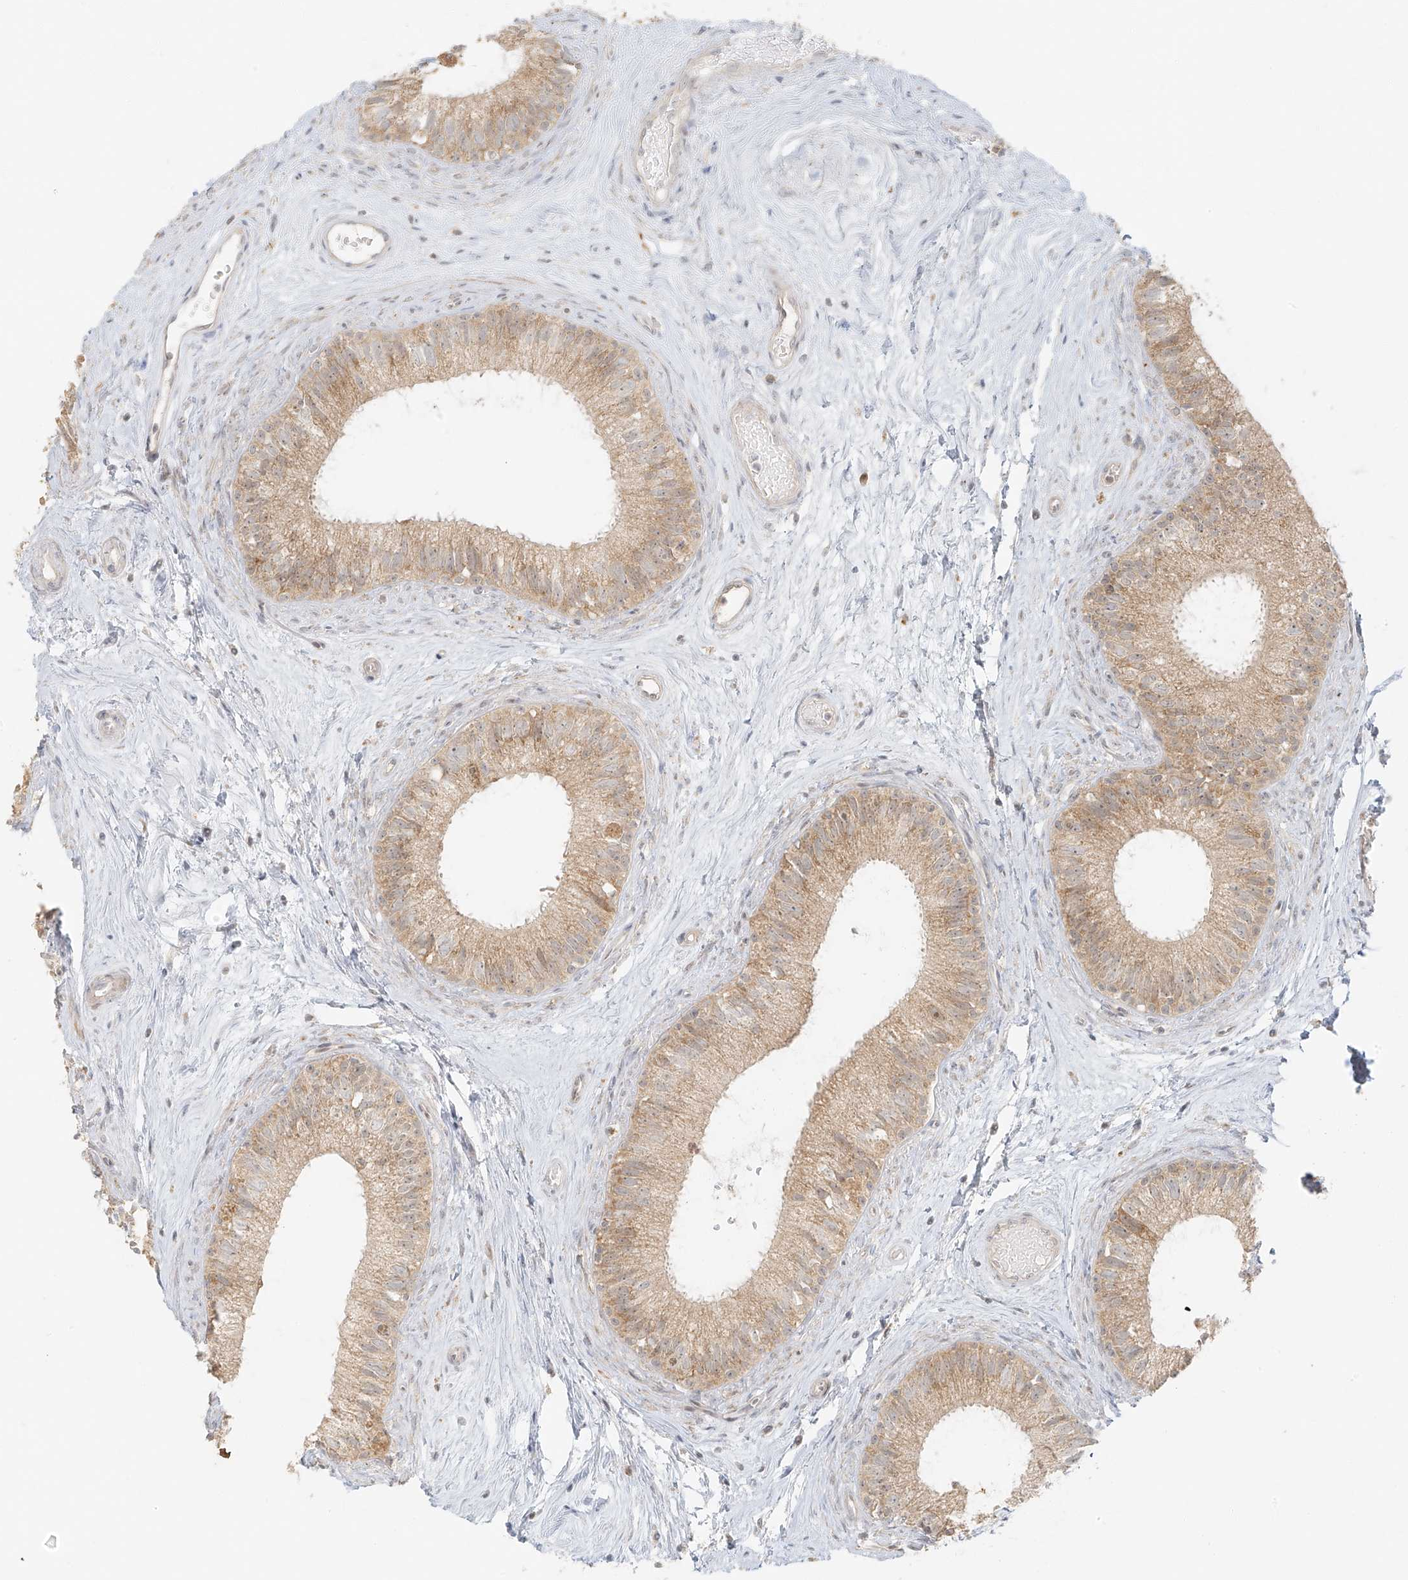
{"staining": {"intensity": "moderate", "quantity": ">75%", "location": "cytoplasmic/membranous"}, "tissue": "epididymis", "cell_type": "Glandular cells", "image_type": "normal", "snomed": [{"axis": "morphology", "description": "Normal tissue, NOS"}, {"axis": "topography", "description": "Epididymis"}], "caption": "Epididymis stained with DAB immunohistochemistry reveals medium levels of moderate cytoplasmic/membranous expression in approximately >75% of glandular cells.", "gene": "MIPEP", "patient": {"sex": "male", "age": 71}}